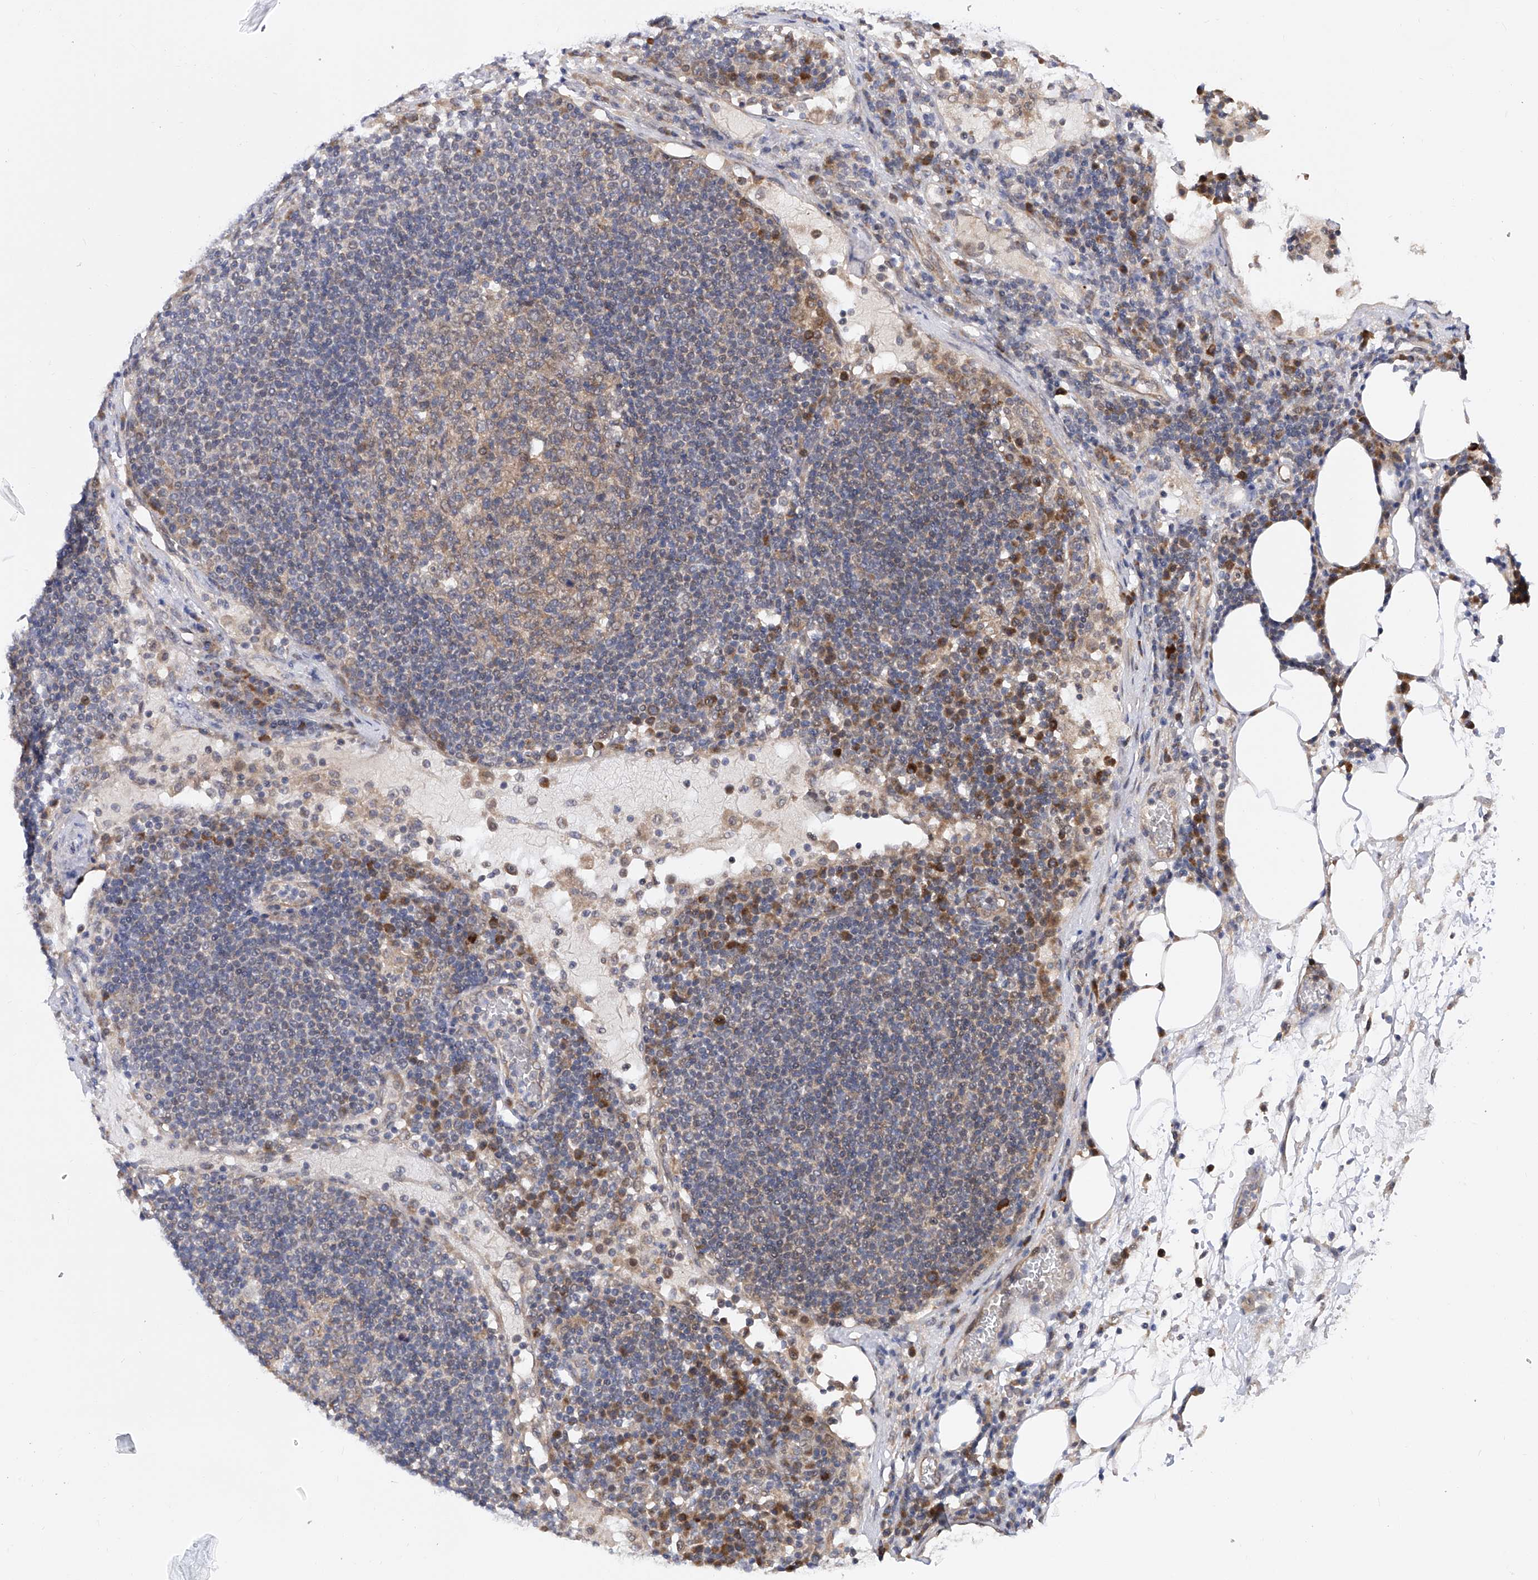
{"staining": {"intensity": "weak", "quantity": "<25%", "location": "cytoplasmic/membranous"}, "tissue": "lymph node", "cell_type": "Germinal center cells", "image_type": "normal", "snomed": [{"axis": "morphology", "description": "Normal tissue, NOS"}, {"axis": "topography", "description": "Lymph node"}], "caption": "The micrograph shows no staining of germinal center cells in normal lymph node.", "gene": "USP45", "patient": {"sex": "female", "age": 53}}